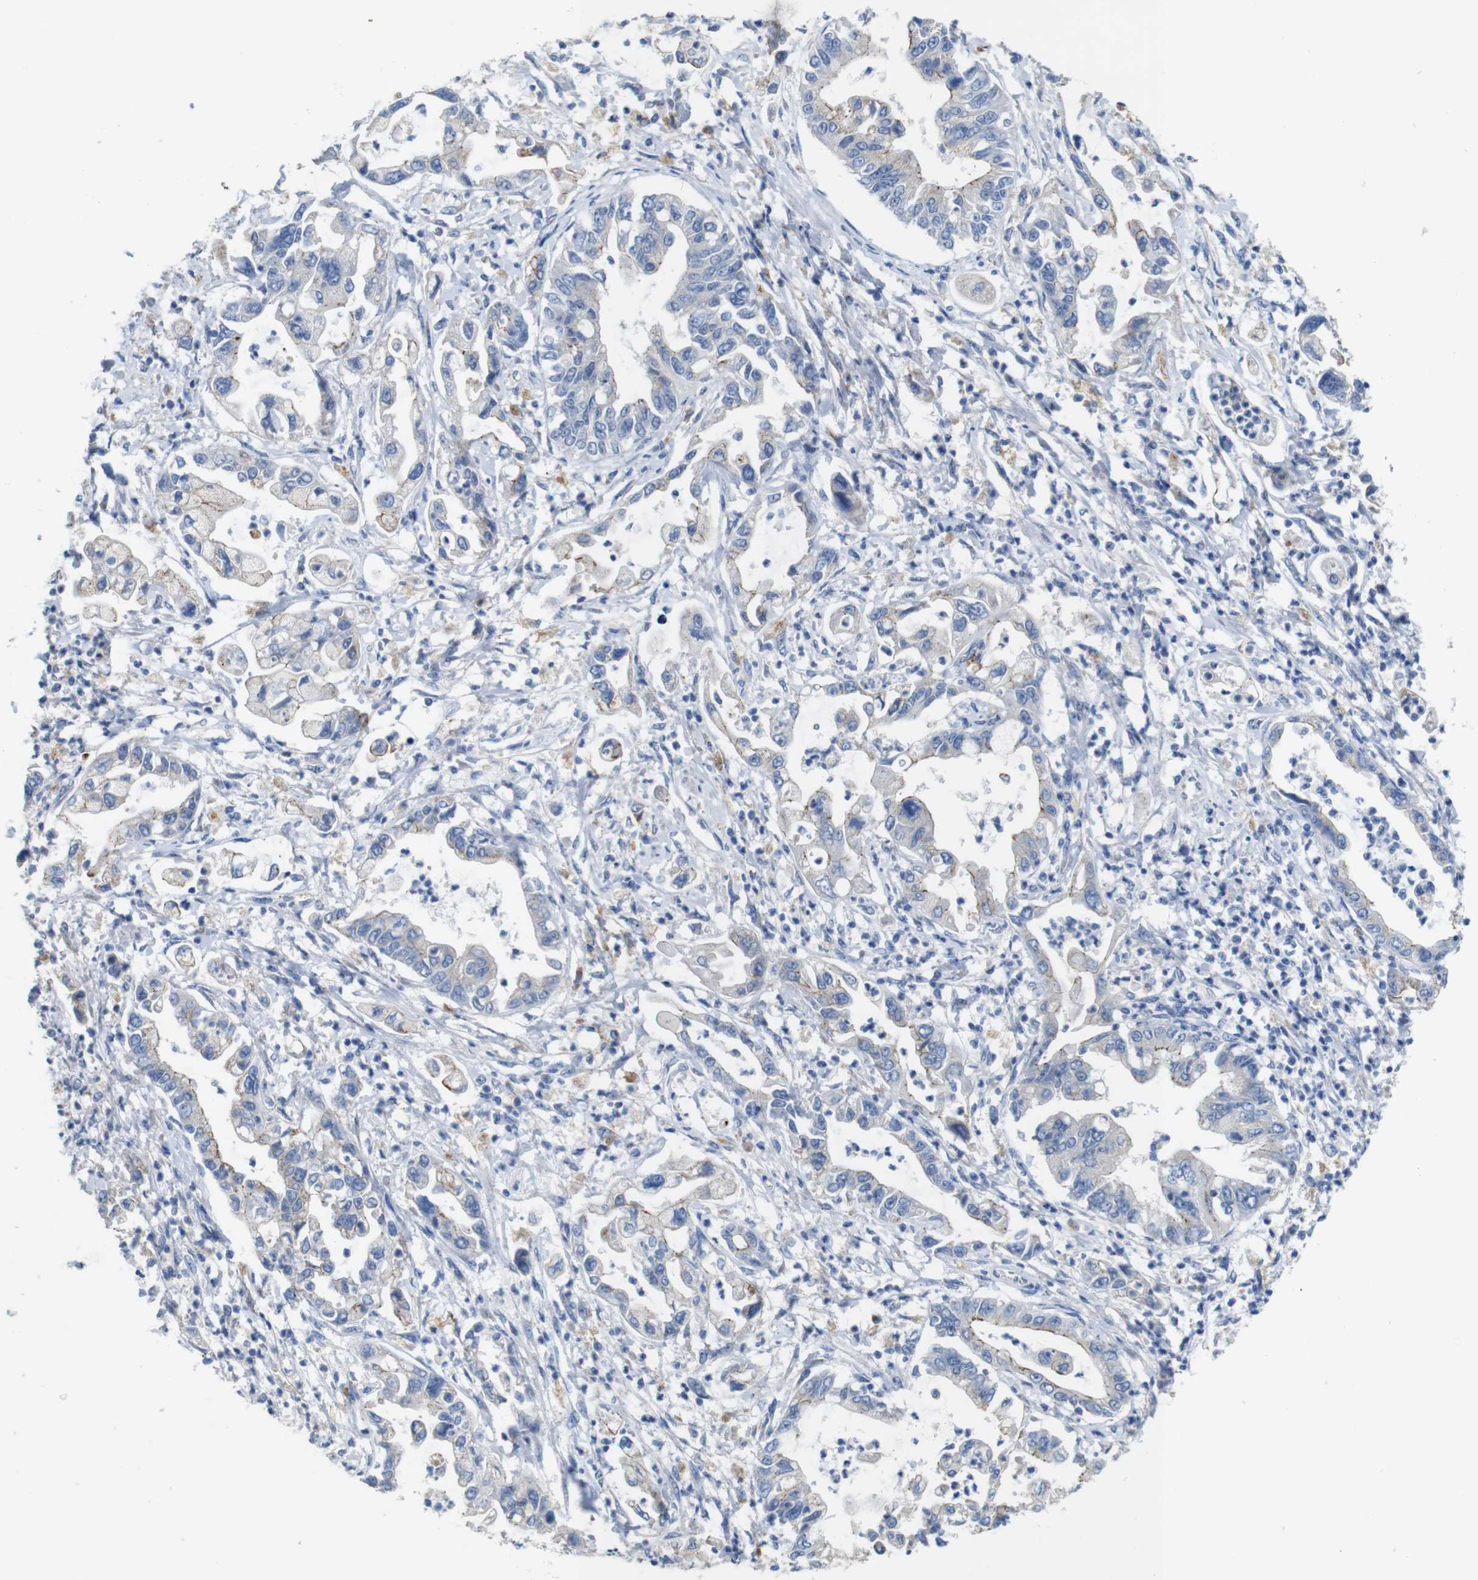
{"staining": {"intensity": "moderate", "quantity": "<25%", "location": "cytoplasmic/membranous"}, "tissue": "pancreatic cancer", "cell_type": "Tumor cells", "image_type": "cancer", "snomed": [{"axis": "morphology", "description": "Adenocarcinoma, NOS"}, {"axis": "topography", "description": "Pancreas"}], "caption": "Pancreatic adenocarcinoma stained with a protein marker displays moderate staining in tumor cells.", "gene": "NHLRC3", "patient": {"sex": "male", "age": 56}}